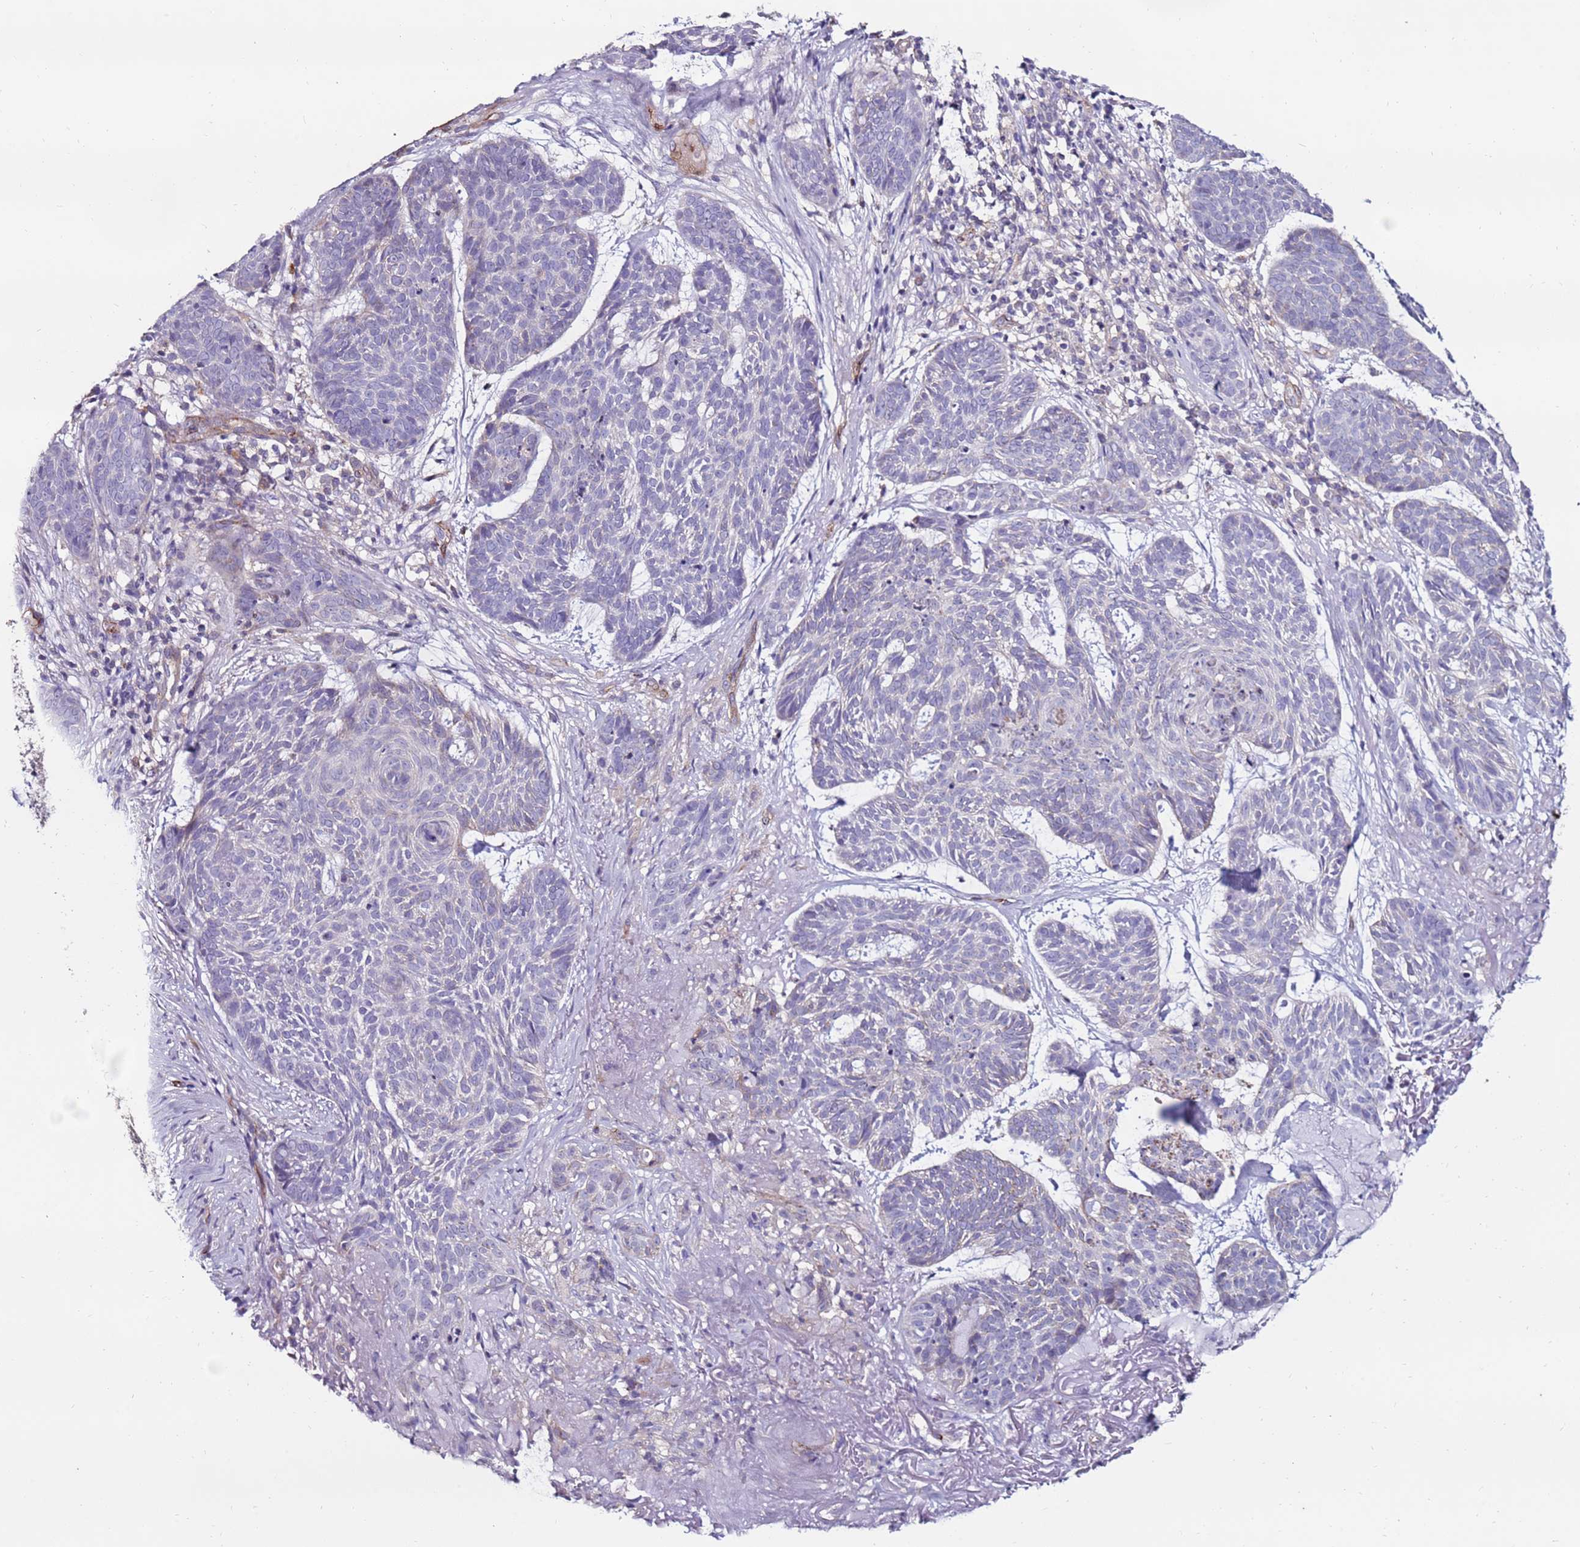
{"staining": {"intensity": "negative", "quantity": "none", "location": "none"}, "tissue": "skin cancer", "cell_type": "Tumor cells", "image_type": "cancer", "snomed": [{"axis": "morphology", "description": "Basal cell carcinoma"}, {"axis": "topography", "description": "Skin"}], "caption": "The image reveals no staining of tumor cells in skin basal cell carcinoma. (DAB immunohistochemistry (IHC), high magnification).", "gene": "CLEC4M", "patient": {"sex": "female", "age": 89}}